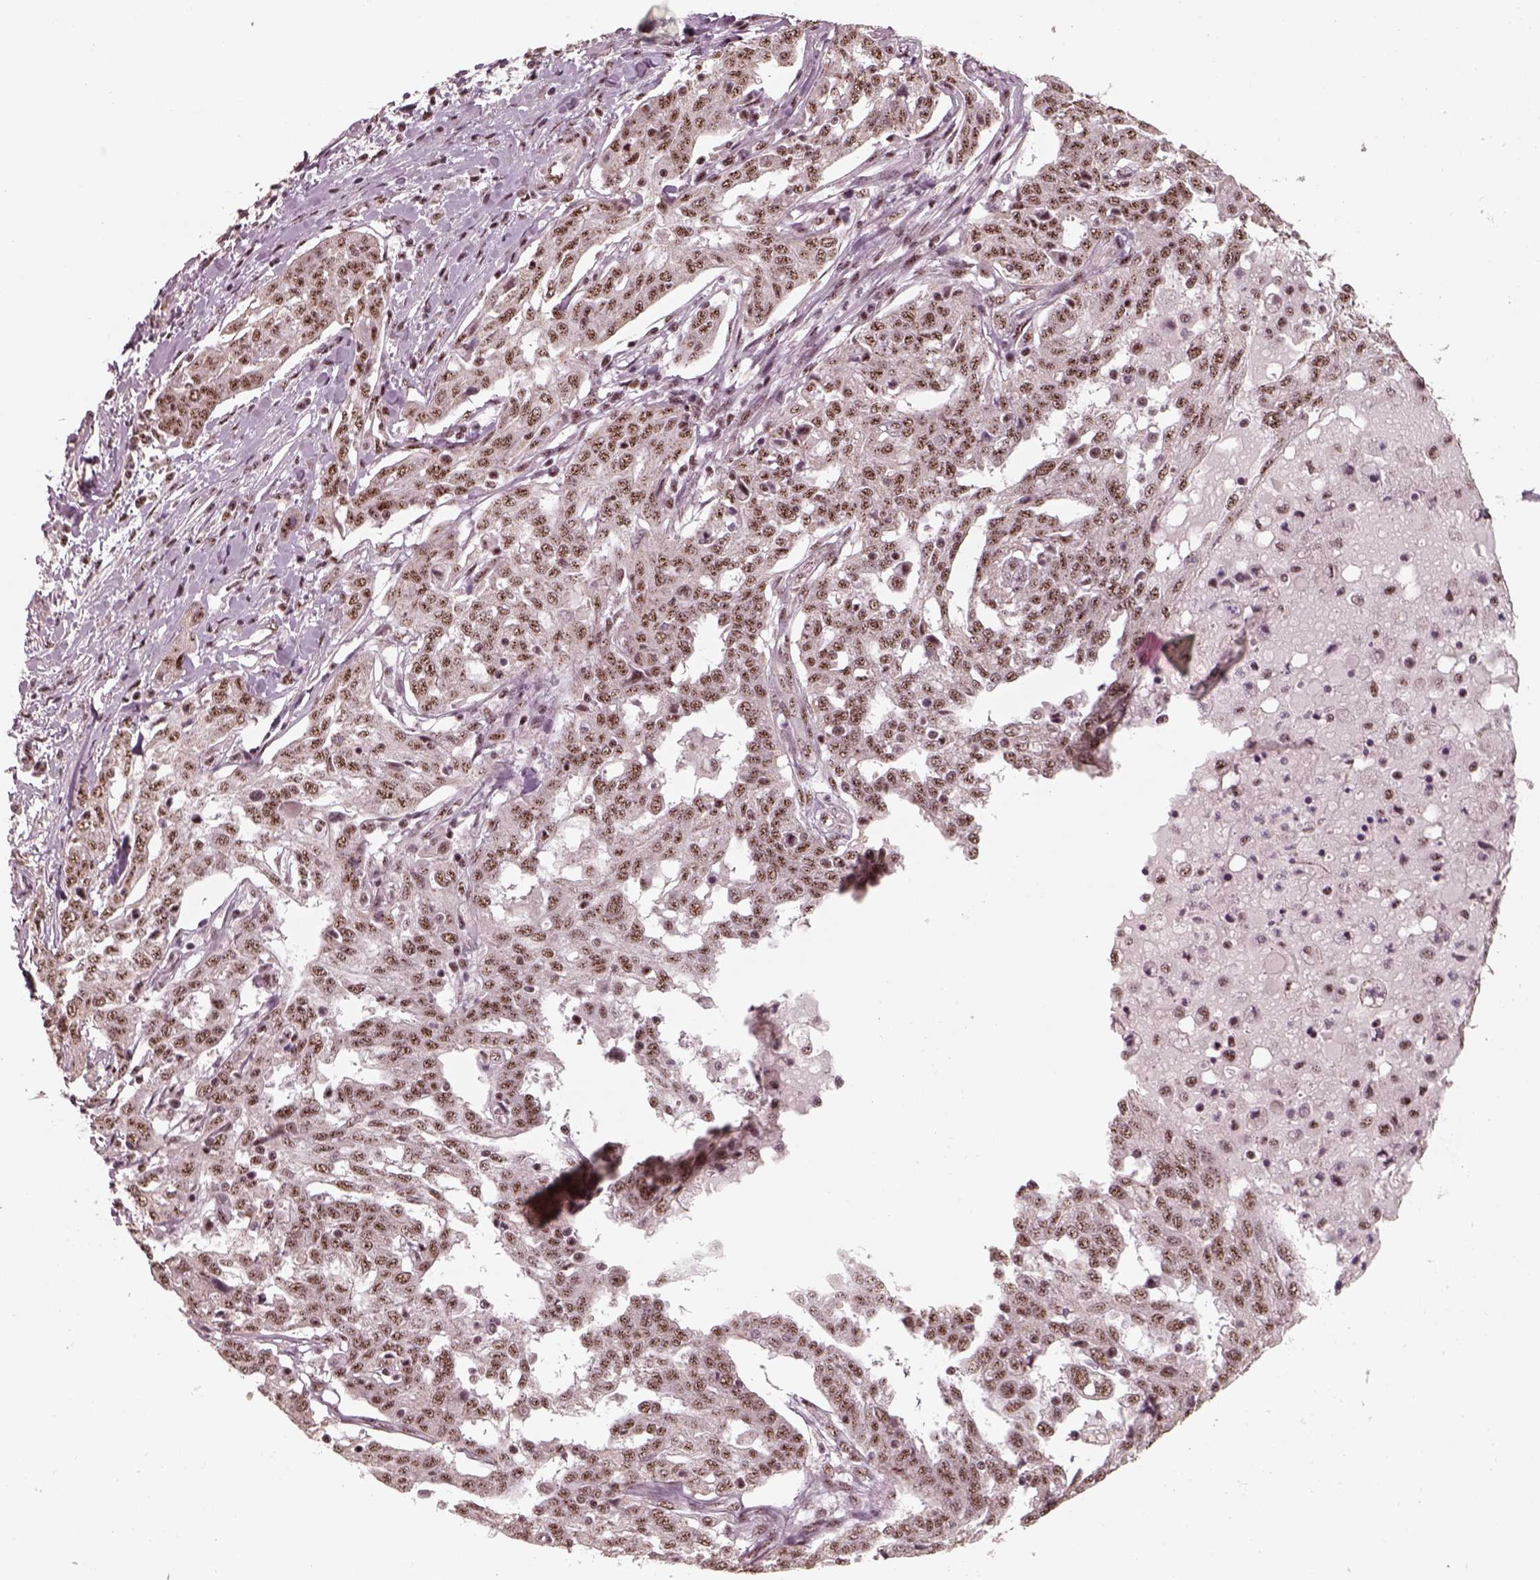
{"staining": {"intensity": "moderate", "quantity": ">75%", "location": "nuclear"}, "tissue": "ovarian cancer", "cell_type": "Tumor cells", "image_type": "cancer", "snomed": [{"axis": "morphology", "description": "Cystadenocarcinoma, serous, NOS"}, {"axis": "topography", "description": "Ovary"}], "caption": "The micrograph shows a brown stain indicating the presence of a protein in the nuclear of tumor cells in ovarian cancer. (Brightfield microscopy of DAB IHC at high magnification).", "gene": "ATXN7L3", "patient": {"sex": "female", "age": 67}}